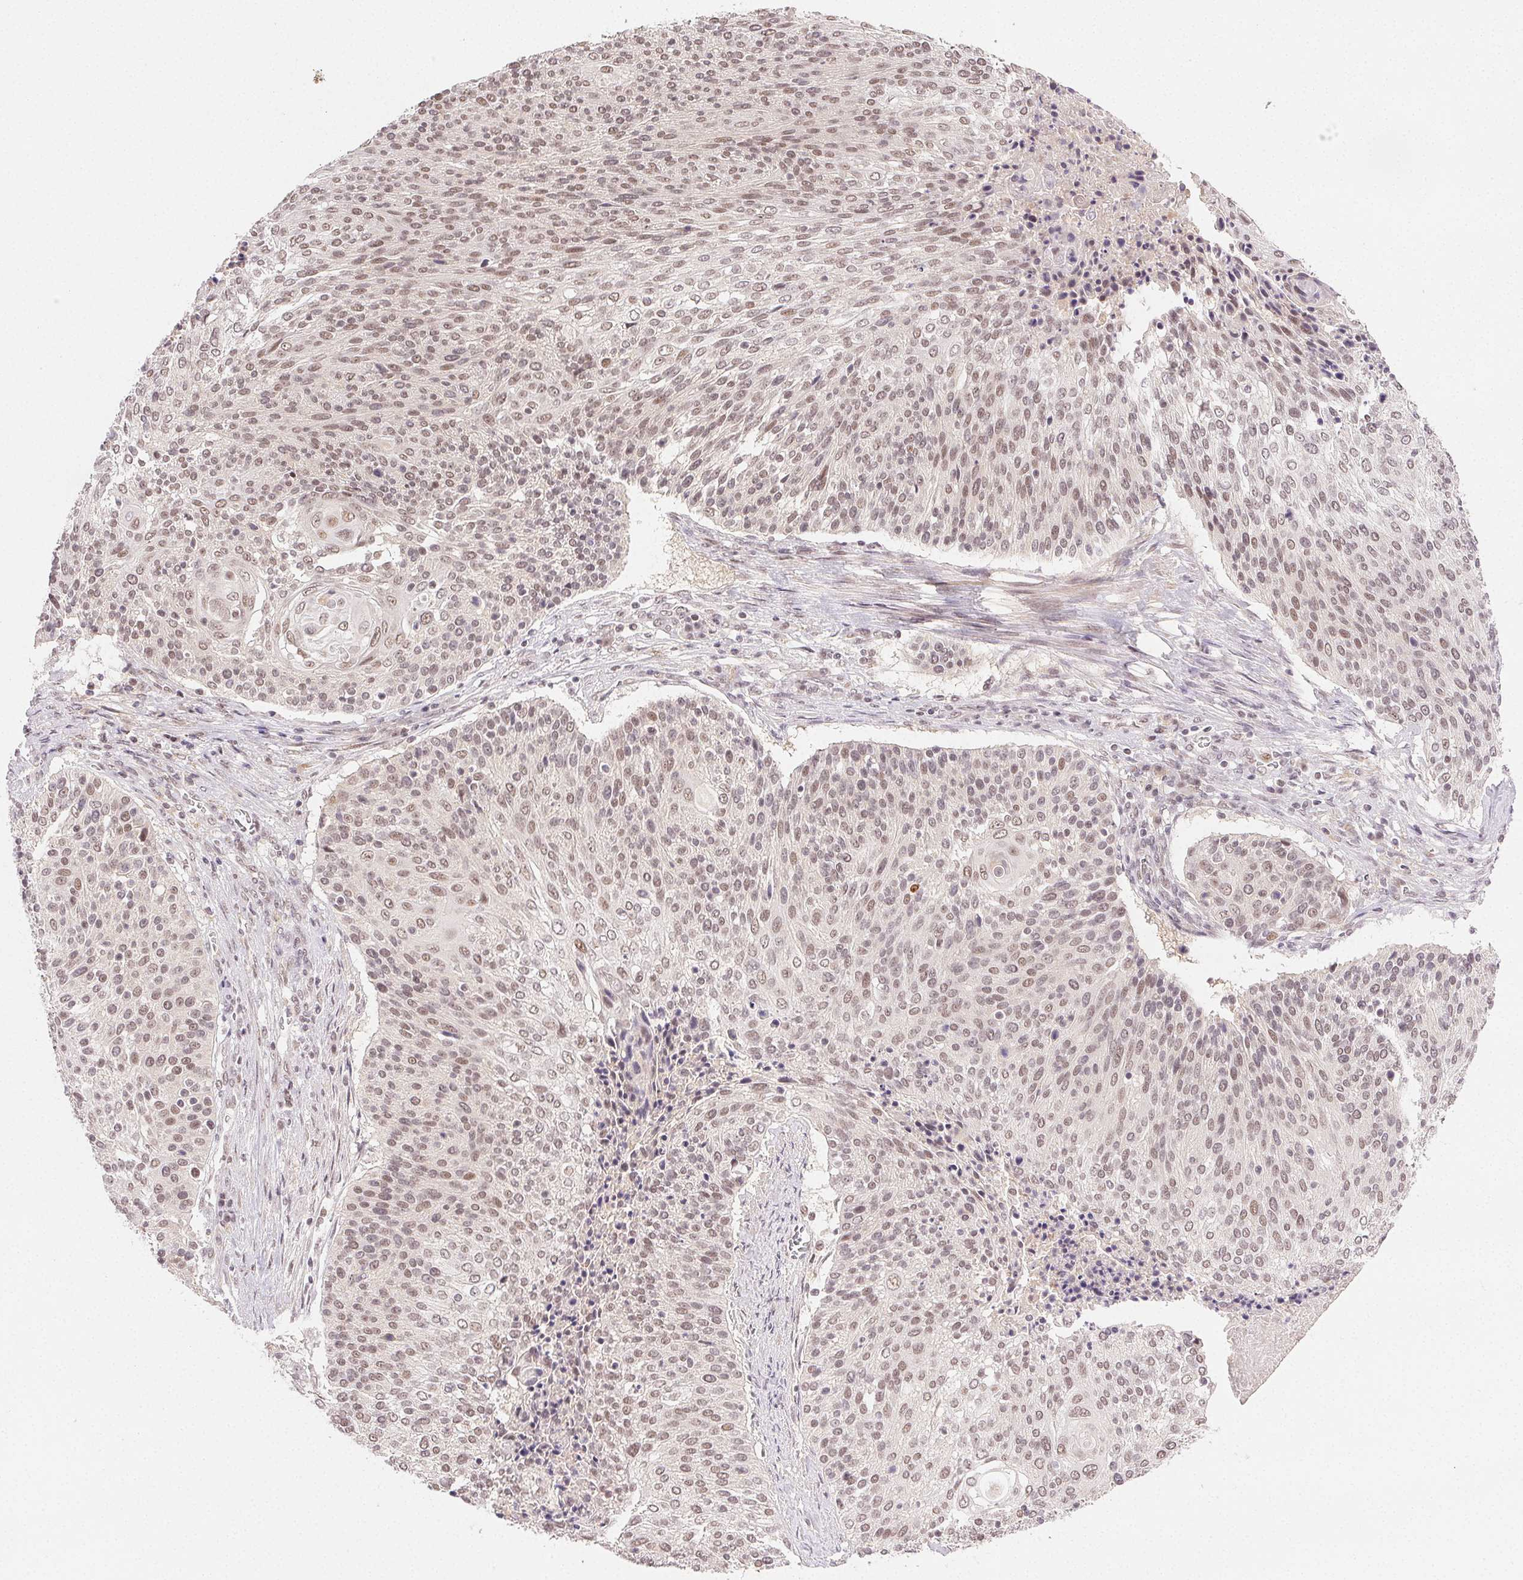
{"staining": {"intensity": "moderate", "quantity": ">75%", "location": "nuclear"}, "tissue": "cervical cancer", "cell_type": "Tumor cells", "image_type": "cancer", "snomed": [{"axis": "morphology", "description": "Squamous cell carcinoma, NOS"}, {"axis": "topography", "description": "Cervix"}], "caption": "Protein staining by IHC displays moderate nuclear staining in approximately >75% of tumor cells in cervical squamous cell carcinoma.", "gene": "PRPF18", "patient": {"sex": "female", "age": 31}}